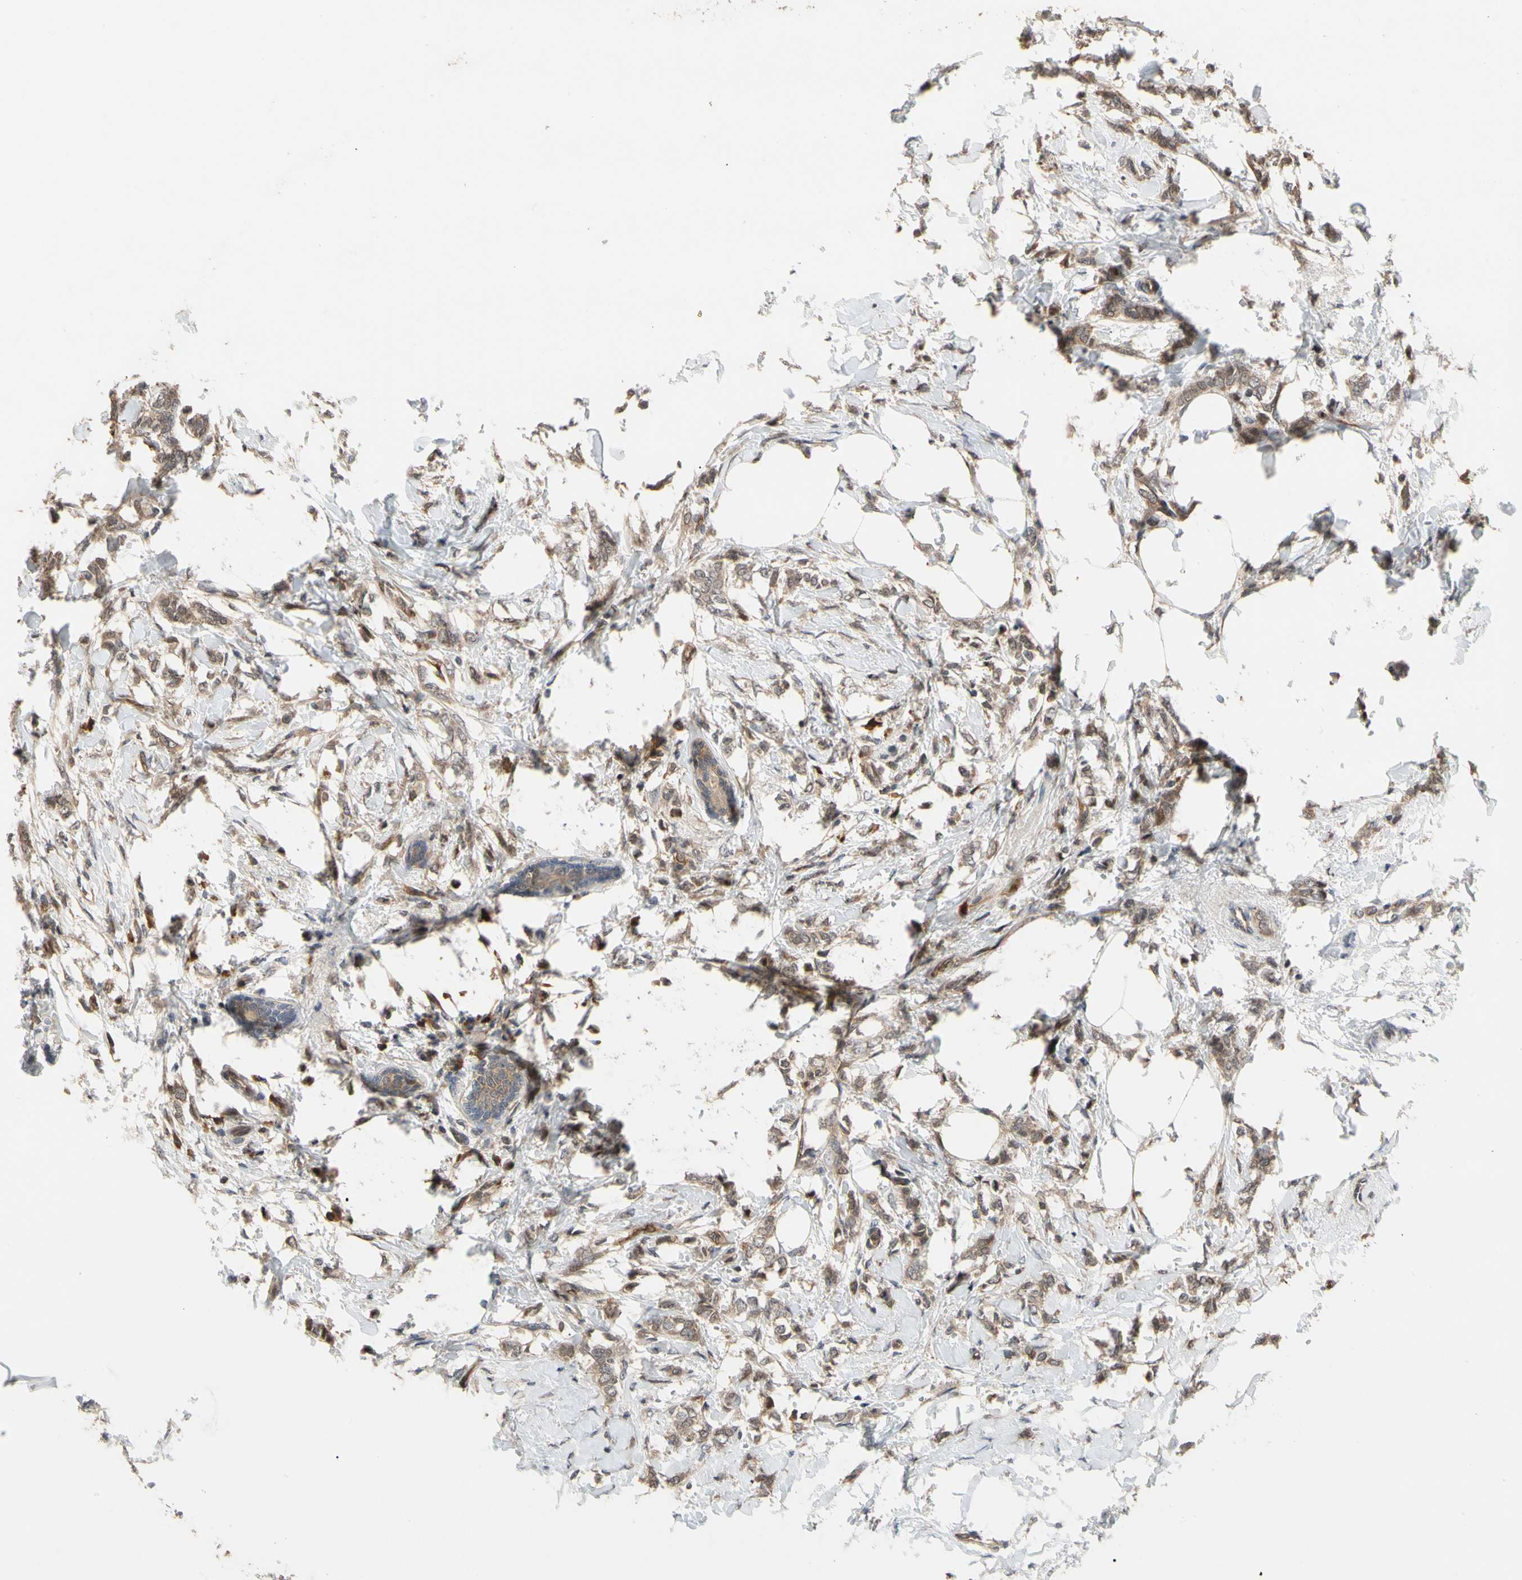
{"staining": {"intensity": "weak", "quantity": ">75%", "location": "cytoplasmic/membranous"}, "tissue": "breast cancer", "cell_type": "Tumor cells", "image_type": "cancer", "snomed": [{"axis": "morphology", "description": "Lobular carcinoma, in situ"}, {"axis": "morphology", "description": "Lobular carcinoma"}, {"axis": "topography", "description": "Breast"}], "caption": "The micrograph shows immunohistochemical staining of breast cancer (lobular carcinoma in situ). There is weak cytoplasmic/membranous expression is present in about >75% of tumor cells.", "gene": "CYTIP", "patient": {"sex": "female", "age": 41}}